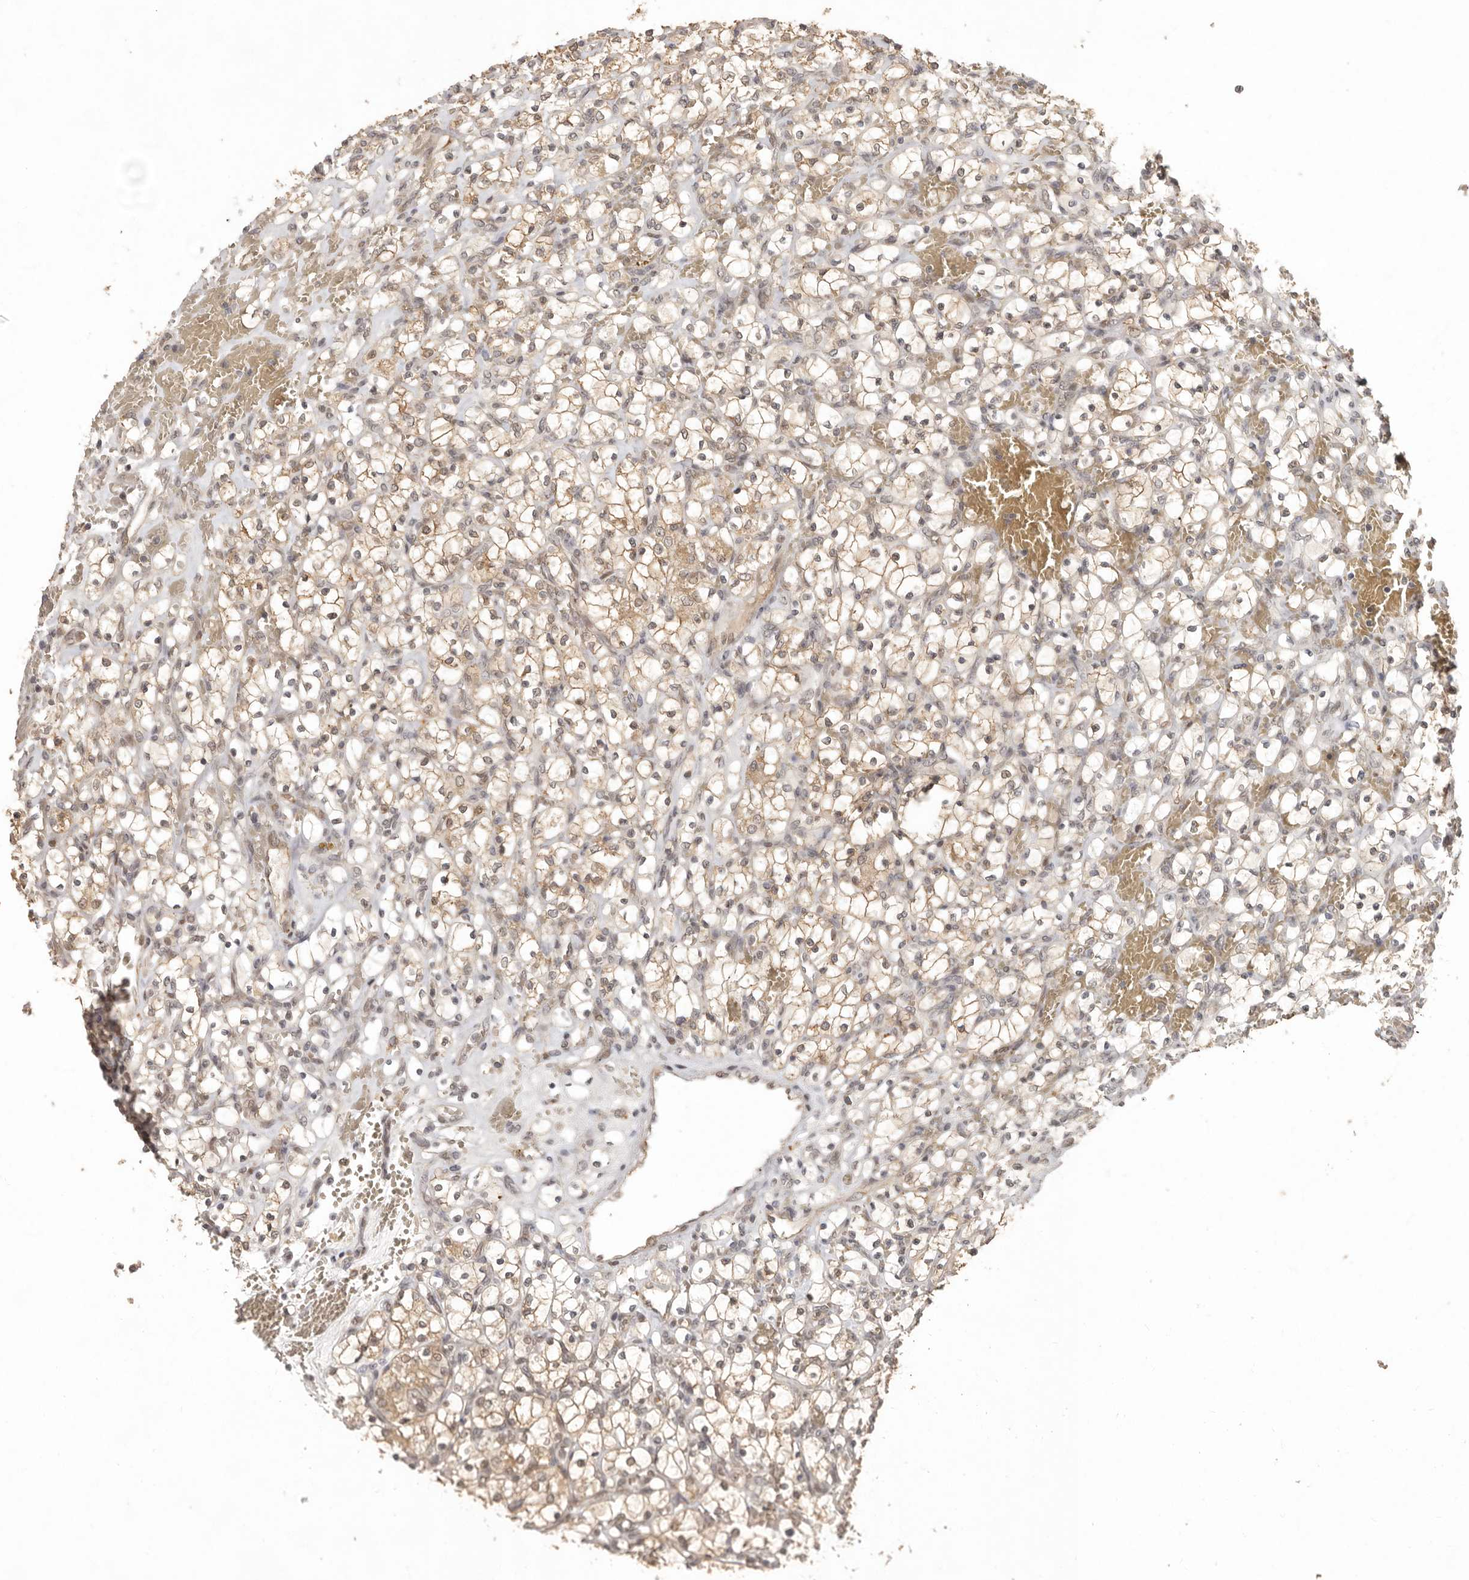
{"staining": {"intensity": "moderate", "quantity": ">75%", "location": "cytoplasmic/membranous,nuclear"}, "tissue": "renal cancer", "cell_type": "Tumor cells", "image_type": "cancer", "snomed": [{"axis": "morphology", "description": "Adenocarcinoma, NOS"}, {"axis": "topography", "description": "Kidney"}], "caption": "This micrograph shows immunohistochemistry staining of renal cancer, with medium moderate cytoplasmic/membranous and nuclear staining in about >75% of tumor cells.", "gene": "LRRC75A", "patient": {"sex": "female", "age": 69}}